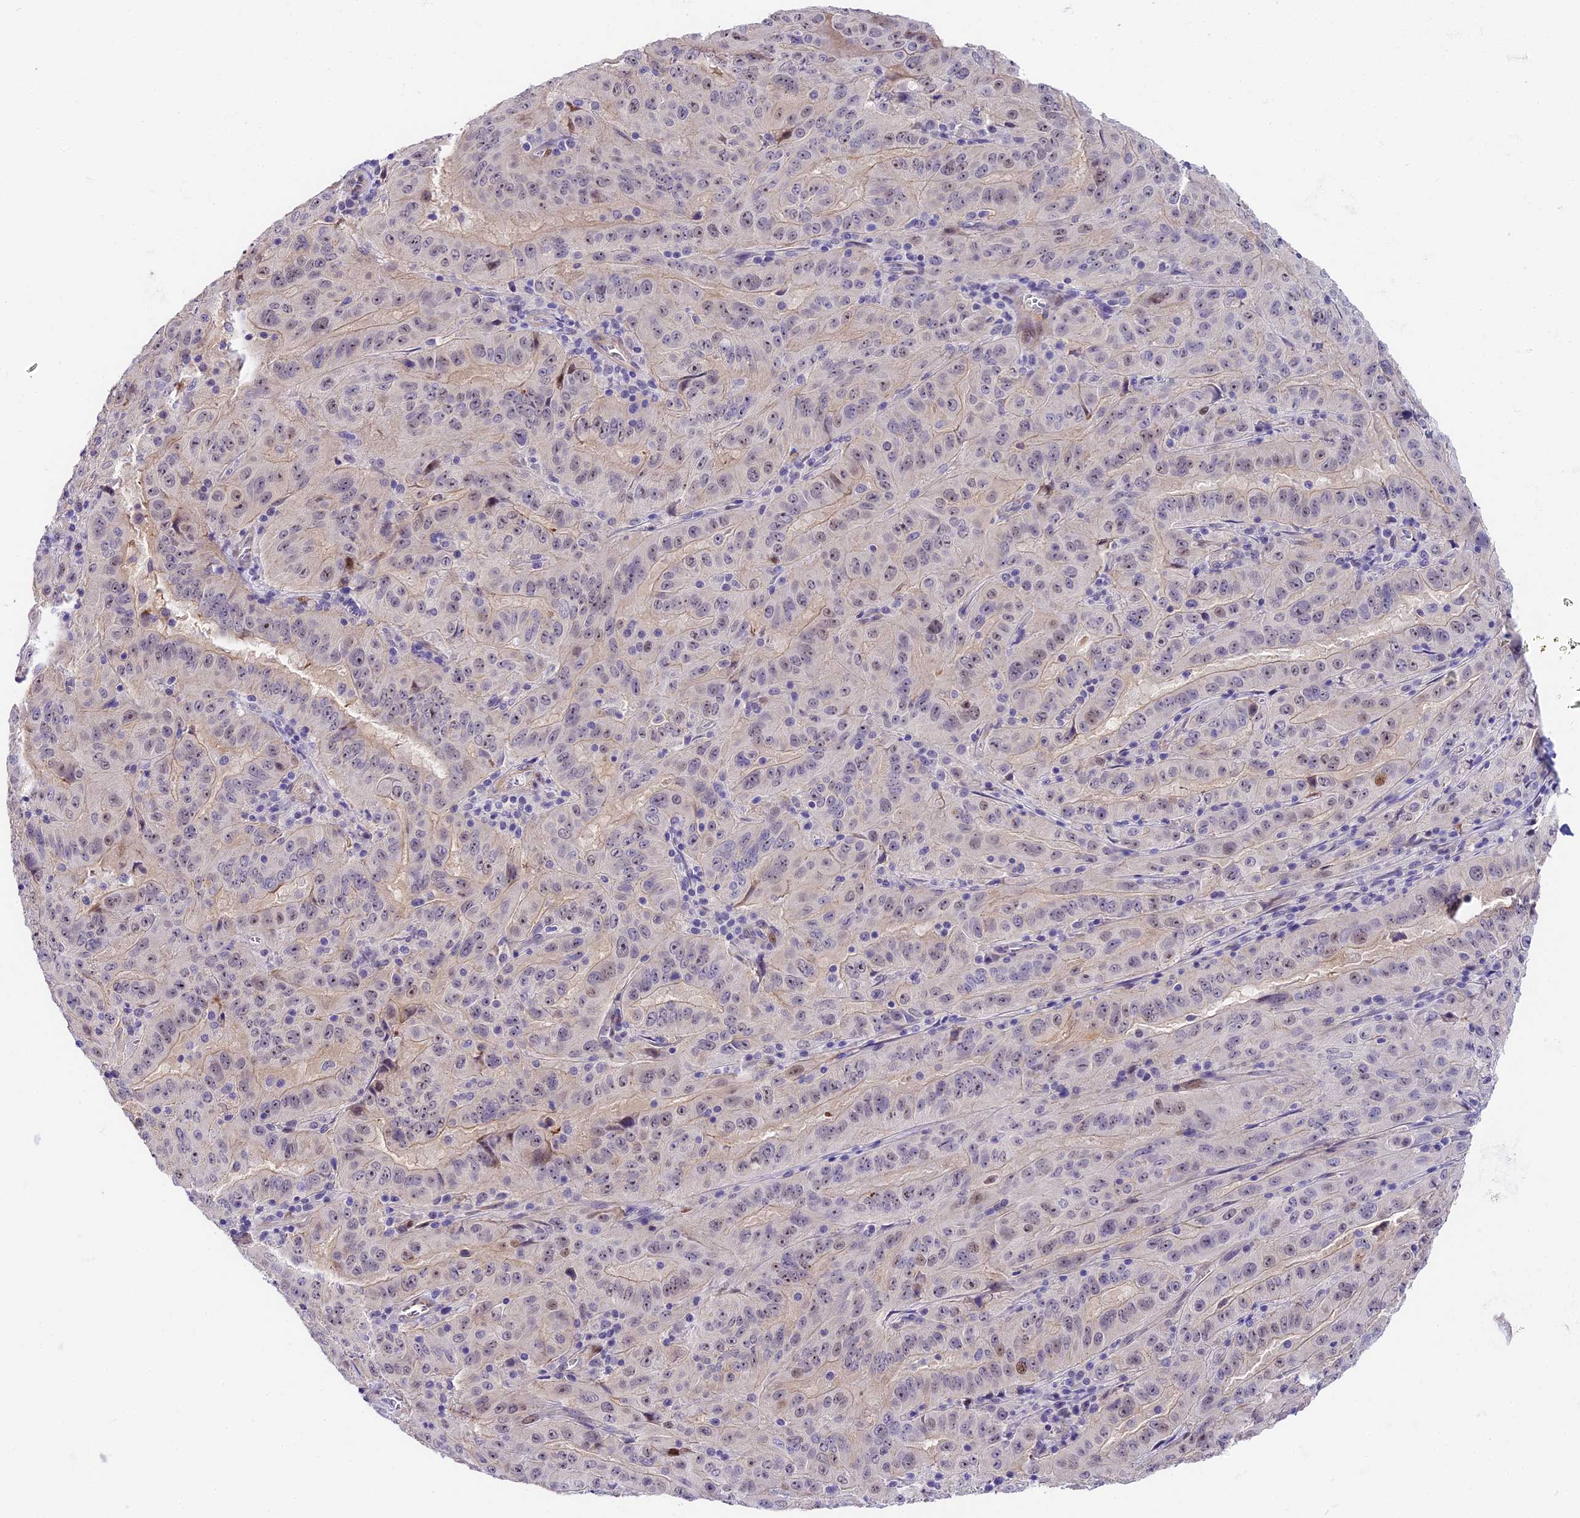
{"staining": {"intensity": "moderate", "quantity": "25%-75%", "location": "nuclear"}, "tissue": "pancreatic cancer", "cell_type": "Tumor cells", "image_type": "cancer", "snomed": [{"axis": "morphology", "description": "Adenocarcinoma, NOS"}, {"axis": "topography", "description": "Pancreas"}], "caption": "Pancreatic adenocarcinoma stained with a brown dye exhibits moderate nuclear positive positivity in approximately 25%-75% of tumor cells.", "gene": "MIDN", "patient": {"sex": "male", "age": 63}}